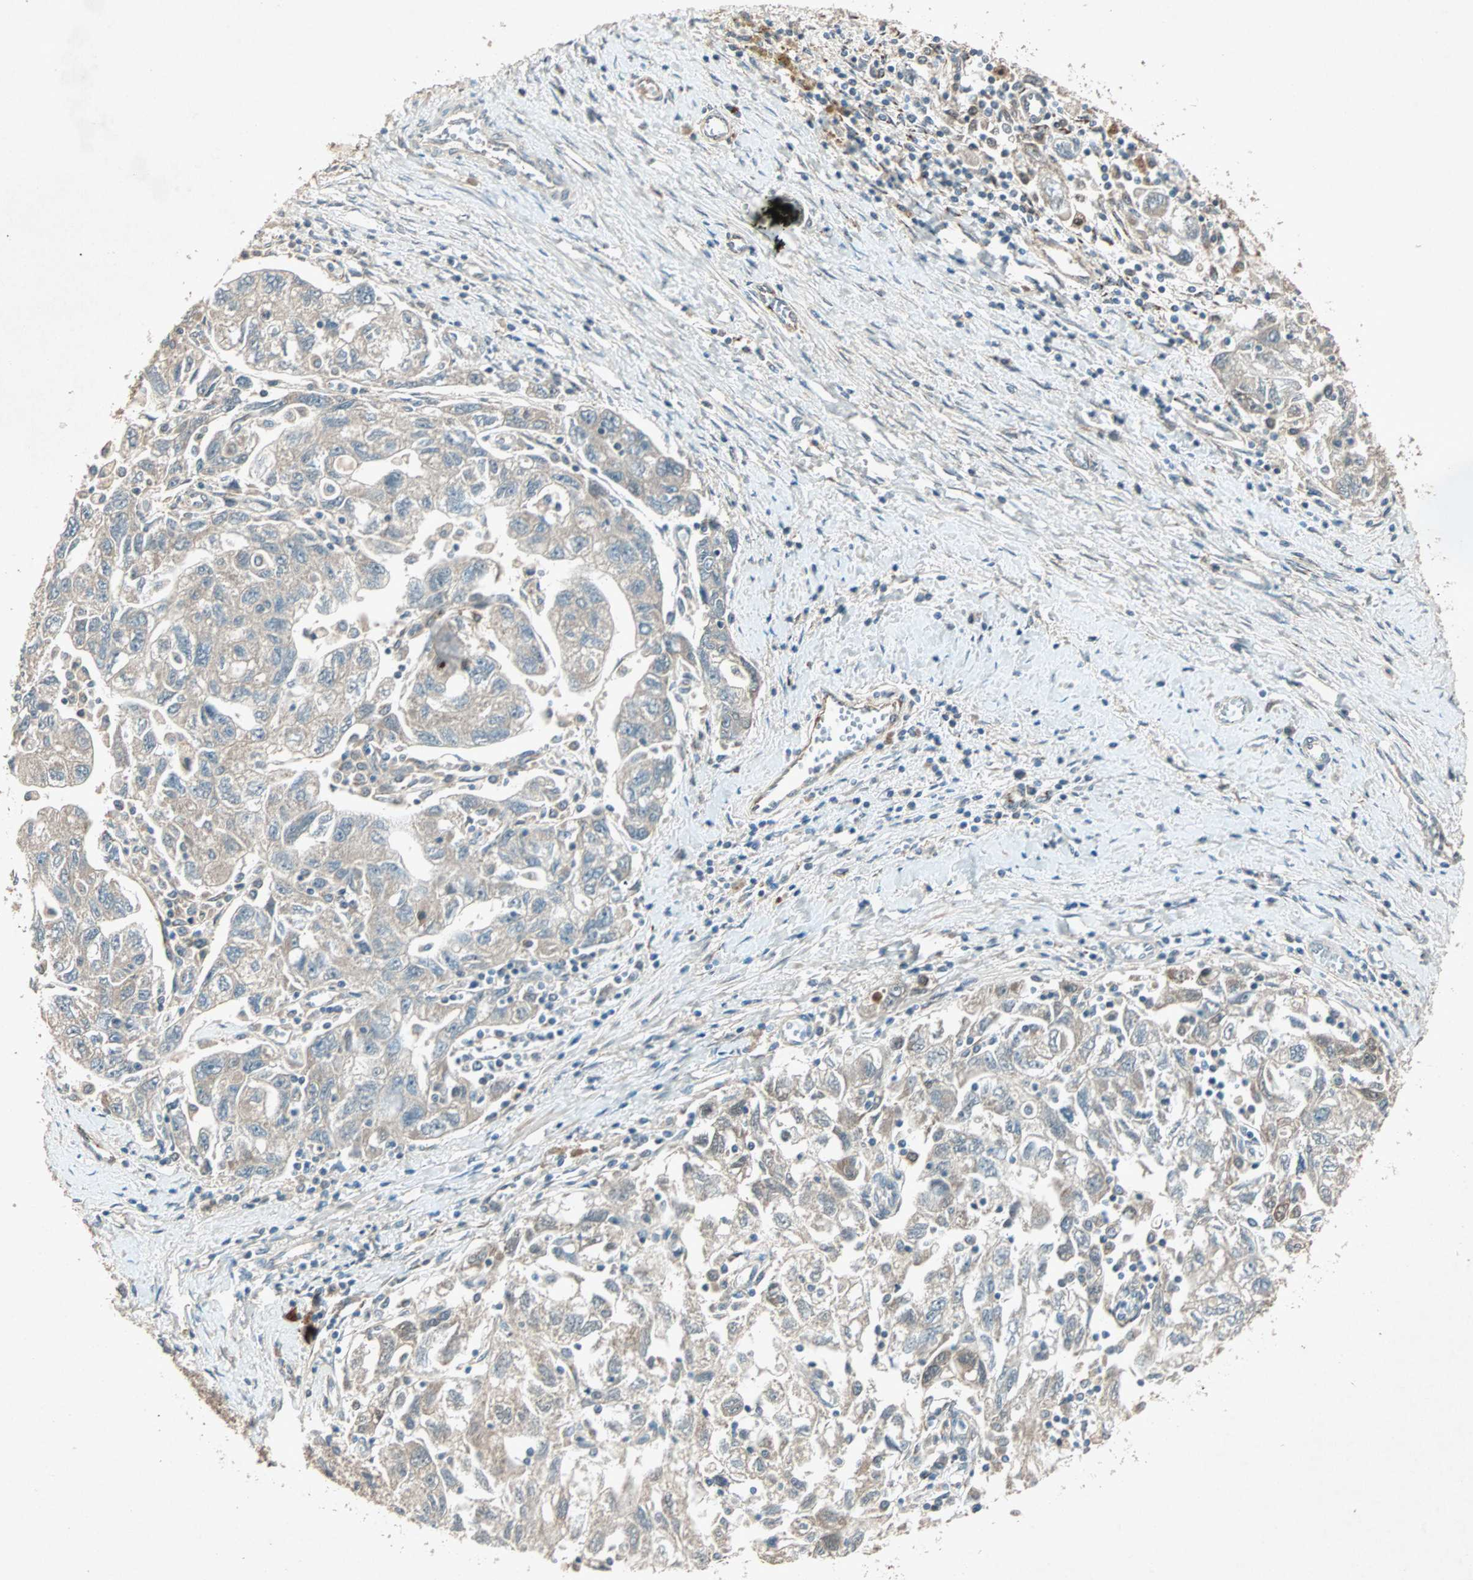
{"staining": {"intensity": "negative", "quantity": "none", "location": "none"}, "tissue": "ovarian cancer", "cell_type": "Tumor cells", "image_type": "cancer", "snomed": [{"axis": "morphology", "description": "Carcinoma, NOS"}, {"axis": "morphology", "description": "Cystadenocarcinoma, serous, NOS"}, {"axis": "topography", "description": "Ovary"}], "caption": "Protein analysis of ovarian carcinoma shows no significant staining in tumor cells. Brightfield microscopy of immunohistochemistry (IHC) stained with DAB (3,3'-diaminobenzidine) (brown) and hematoxylin (blue), captured at high magnification.", "gene": "SDSL", "patient": {"sex": "female", "age": 69}}